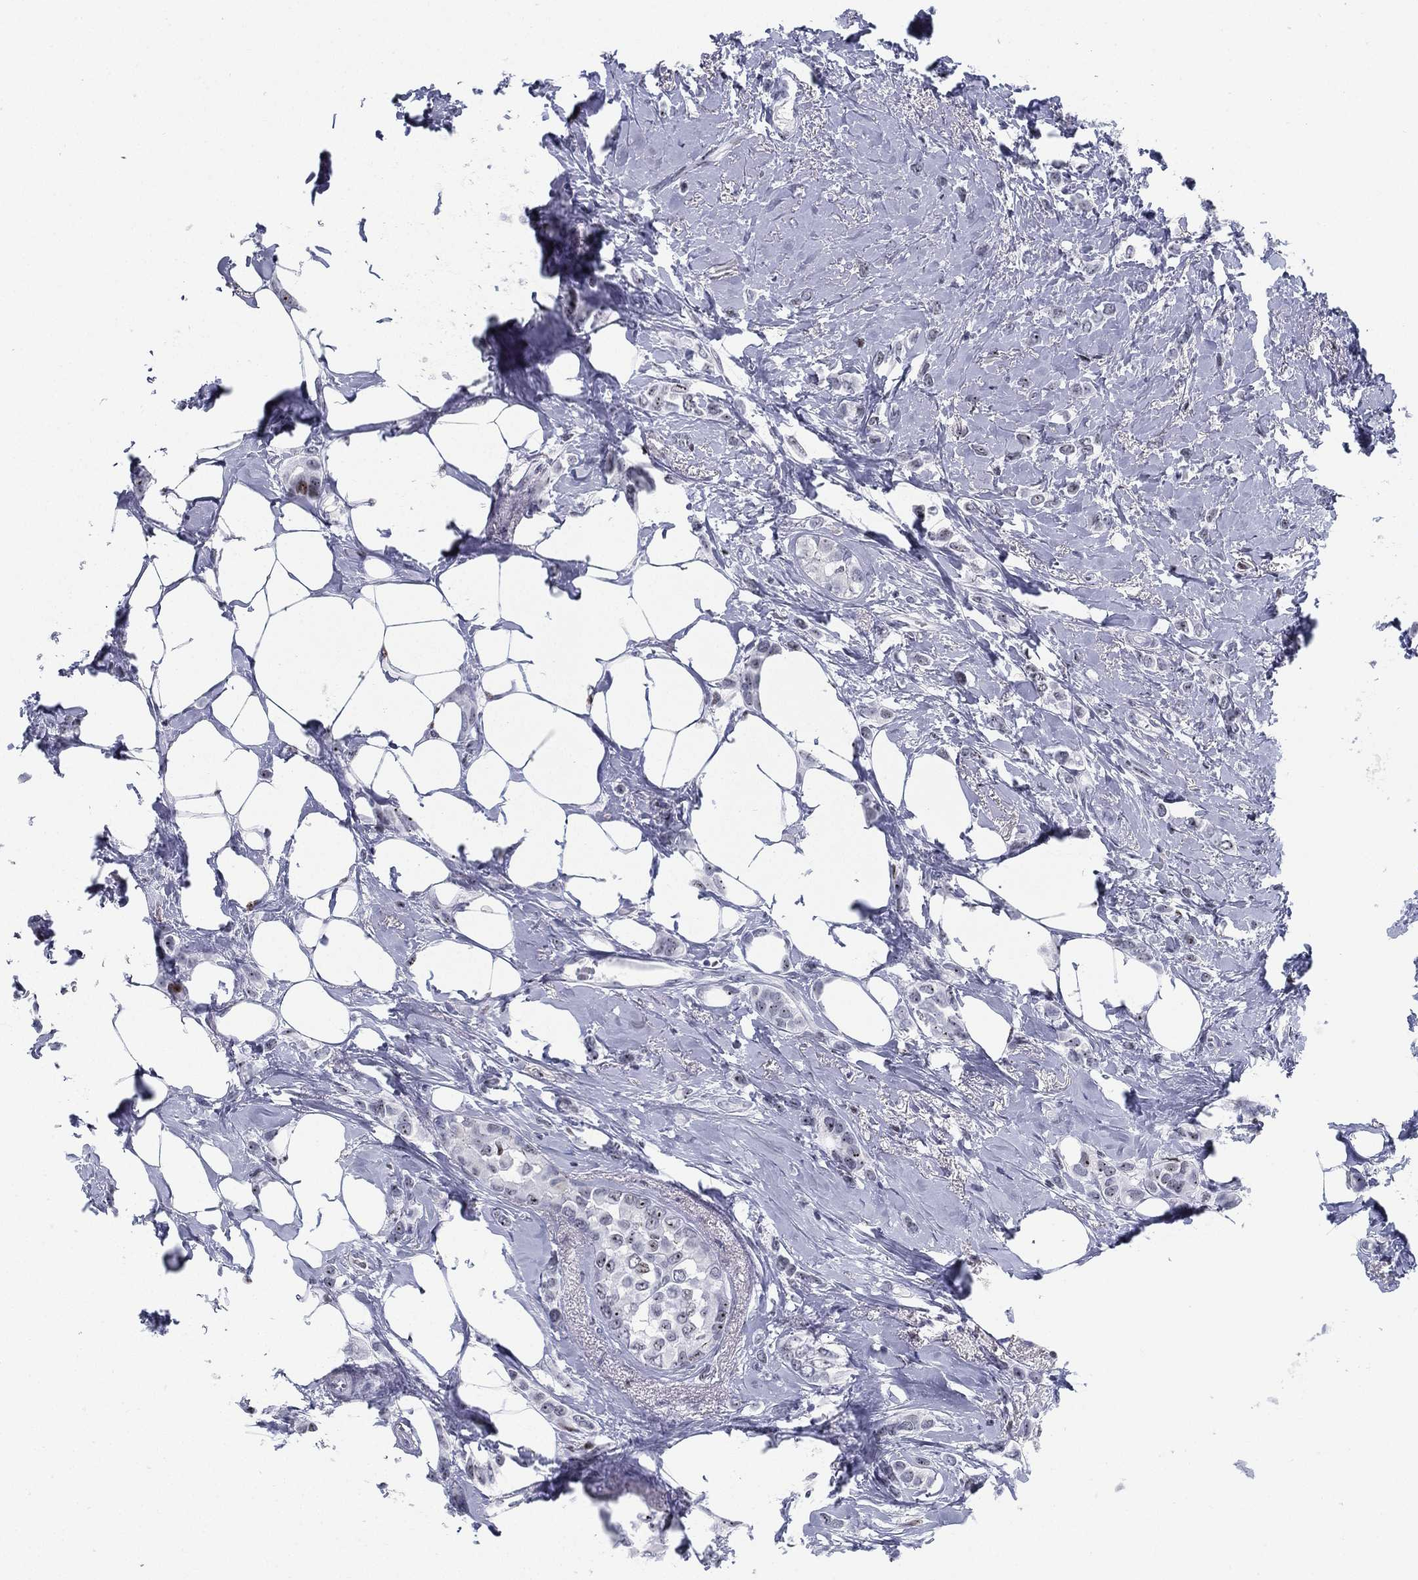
{"staining": {"intensity": "negative", "quantity": "none", "location": "none"}, "tissue": "breast cancer", "cell_type": "Tumor cells", "image_type": "cancer", "snomed": [{"axis": "morphology", "description": "Lobular carcinoma"}, {"axis": "topography", "description": "Breast"}], "caption": "High power microscopy histopathology image of an immunohistochemistry (IHC) photomicrograph of breast cancer (lobular carcinoma), revealing no significant staining in tumor cells.", "gene": "CYB561D2", "patient": {"sex": "female", "age": 66}}